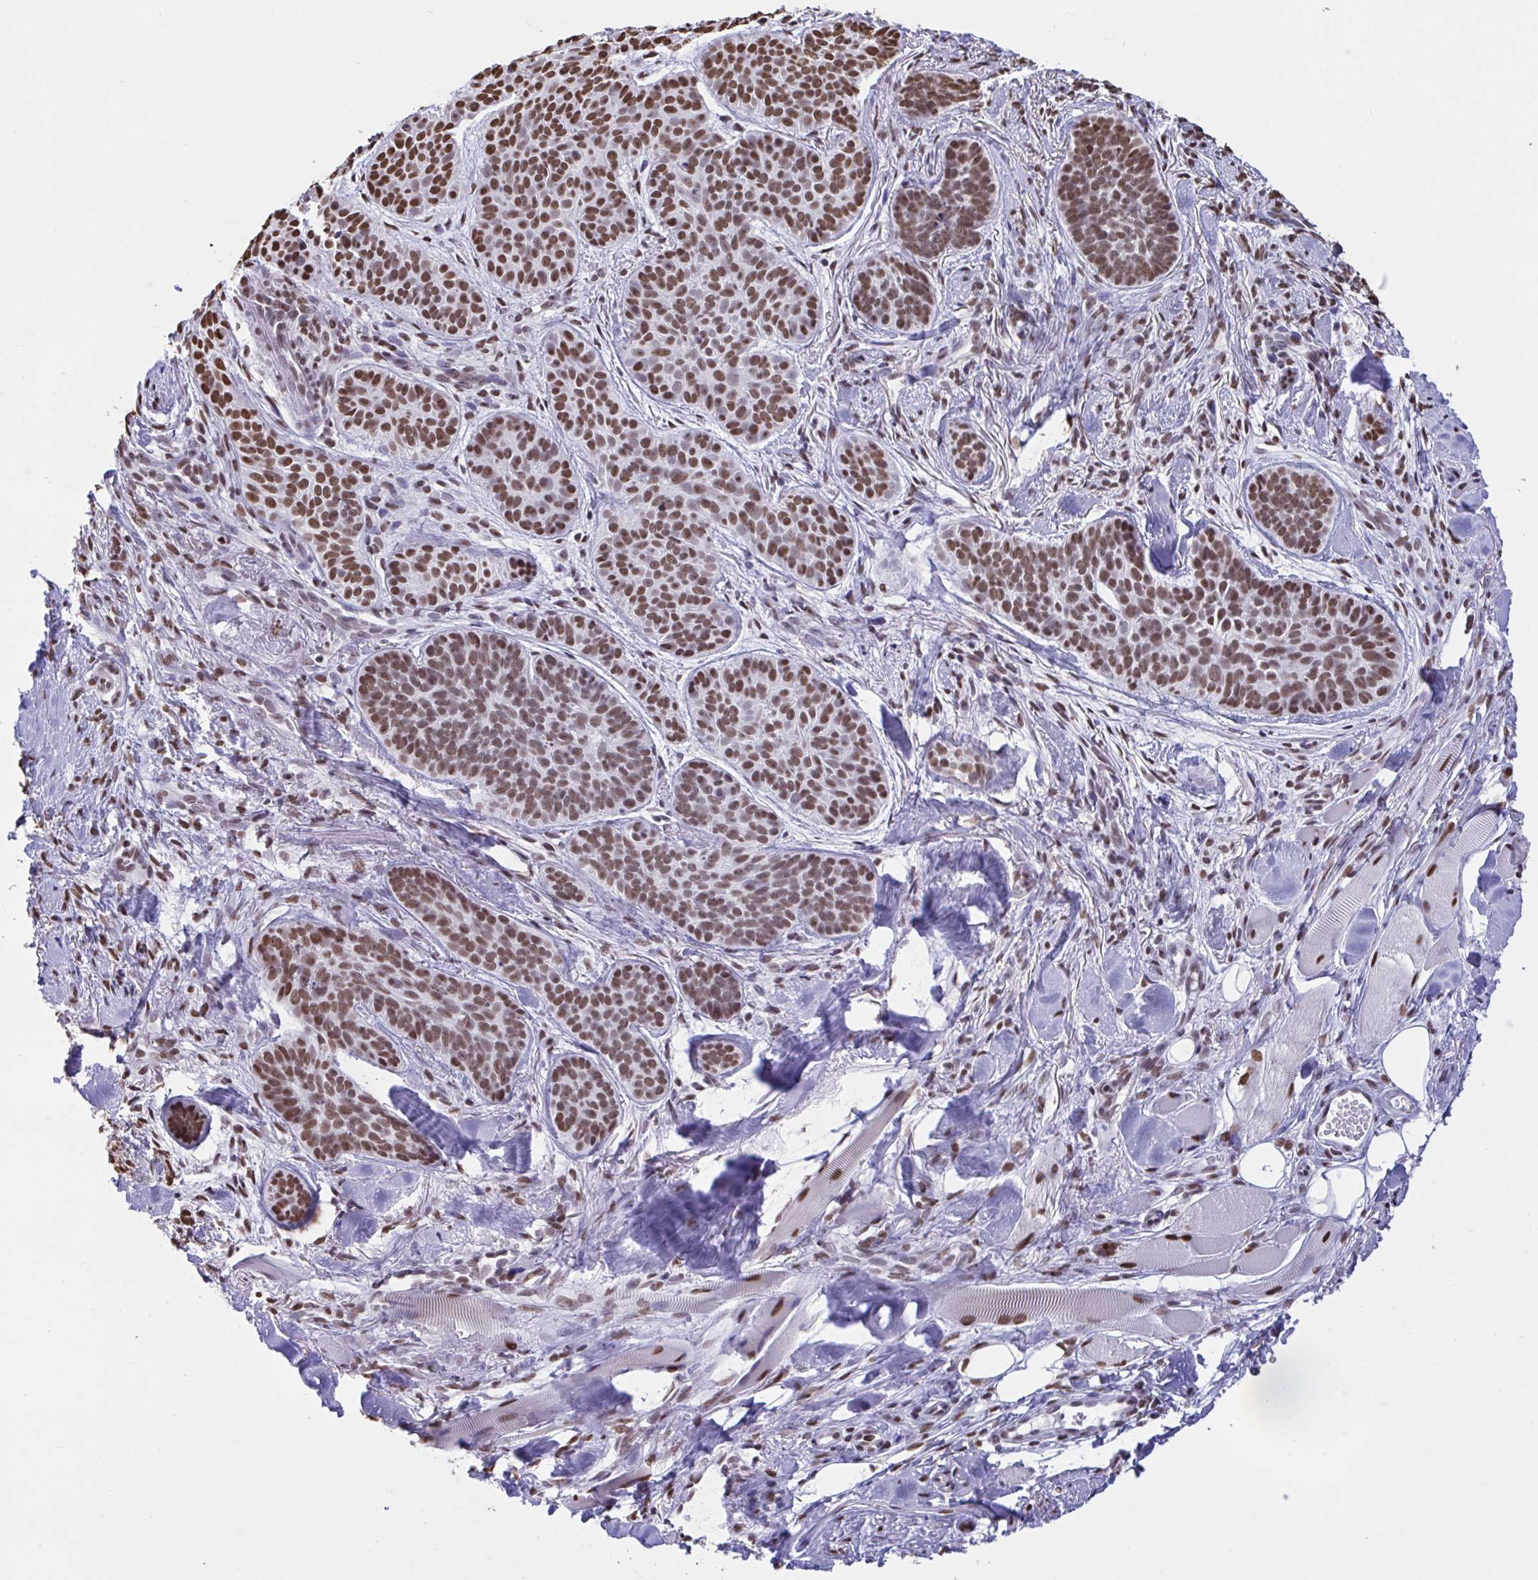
{"staining": {"intensity": "strong", "quantity": "25%-75%", "location": "nuclear"}, "tissue": "skin cancer", "cell_type": "Tumor cells", "image_type": "cancer", "snomed": [{"axis": "morphology", "description": "Basal cell carcinoma"}, {"axis": "topography", "description": "Skin"}, {"axis": "topography", "description": "Skin of nose"}], "caption": "High-magnification brightfield microscopy of skin cancer (basal cell carcinoma) stained with DAB (brown) and counterstained with hematoxylin (blue). tumor cells exhibit strong nuclear staining is identified in about25%-75% of cells.", "gene": "HNRNPDL", "patient": {"sex": "female", "age": 81}}